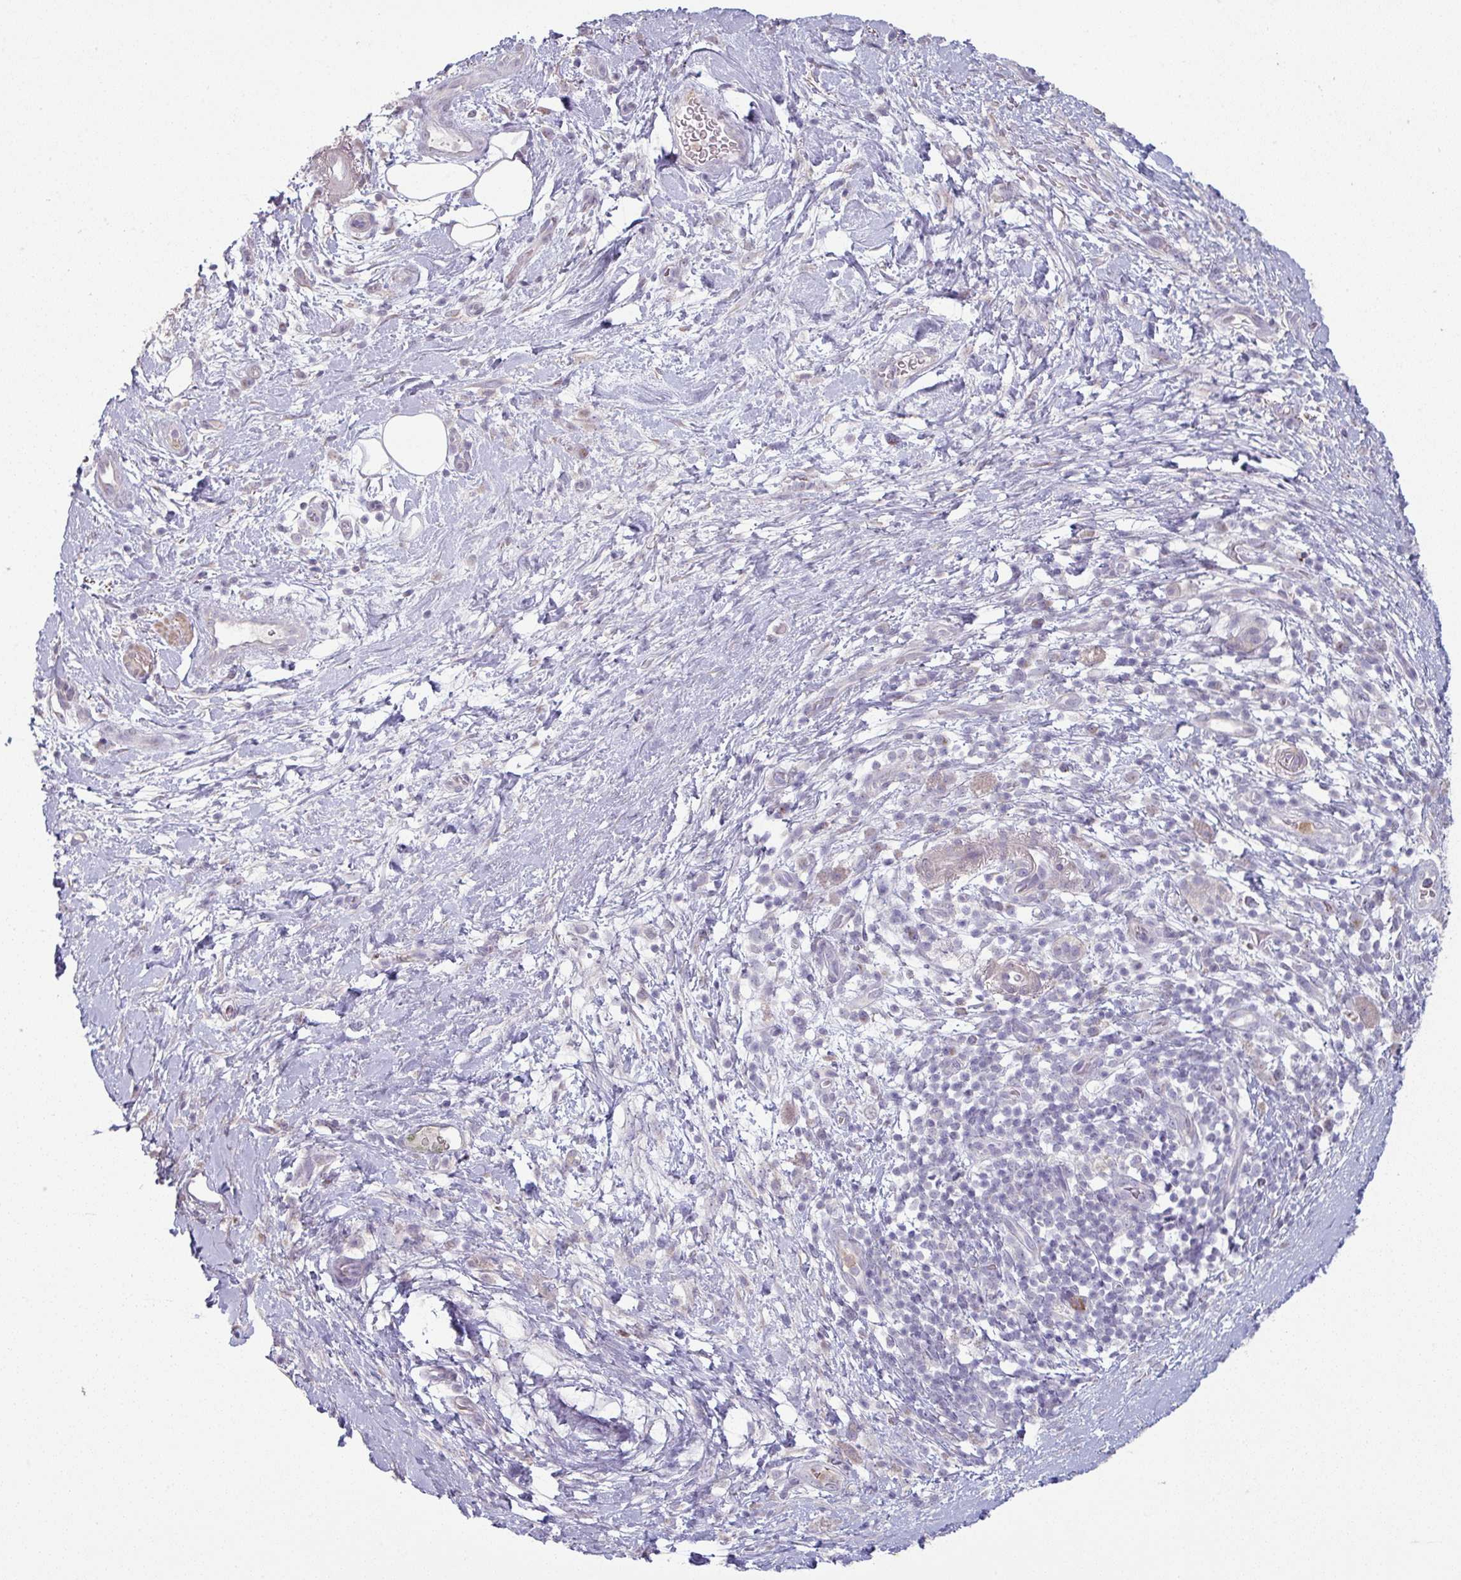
{"staining": {"intensity": "negative", "quantity": "none", "location": "none"}, "tissue": "pancreatic cancer", "cell_type": "Tumor cells", "image_type": "cancer", "snomed": [{"axis": "morphology", "description": "Adenocarcinoma, NOS"}, {"axis": "topography", "description": "Pancreas"}], "caption": "An IHC micrograph of pancreatic cancer is shown. There is no staining in tumor cells of pancreatic cancer.", "gene": "MAGEC3", "patient": {"sex": "female", "age": 72}}